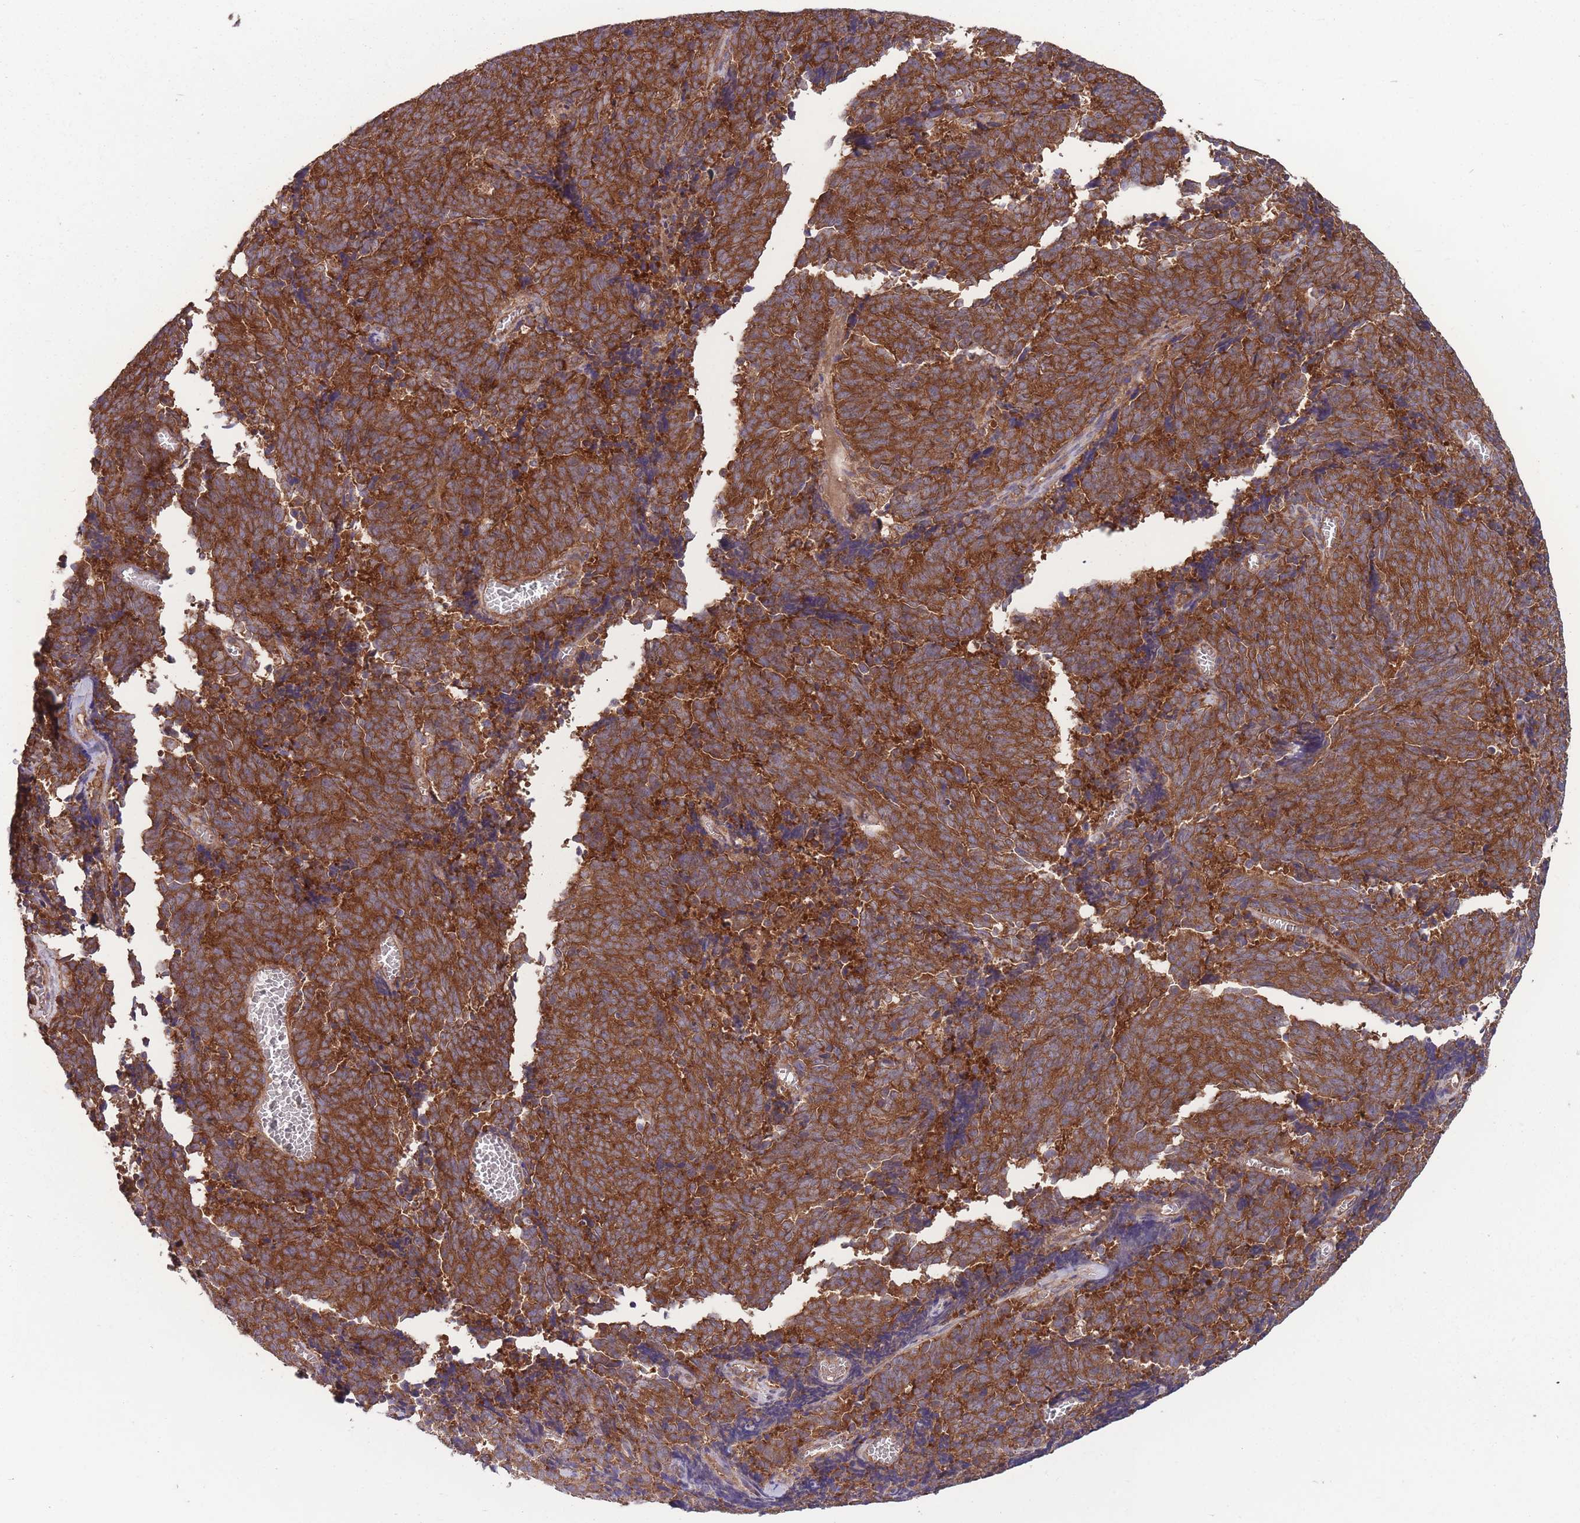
{"staining": {"intensity": "strong", "quantity": ">75%", "location": "cytoplasmic/membranous"}, "tissue": "cervical cancer", "cell_type": "Tumor cells", "image_type": "cancer", "snomed": [{"axis": "morphology", "description": "Squamous cell carcinoma, NOS"}, {"axis": "topography", "description": "Cervix"}], "caption": "A micrograph of human squamous cell carcinoma (cervical) stained for a protein reveals strong cytoplasmic/membranous brown staining in tumor cells.", "gene": "ZPR1", "patient": {"sex": "female", "age": 29}}